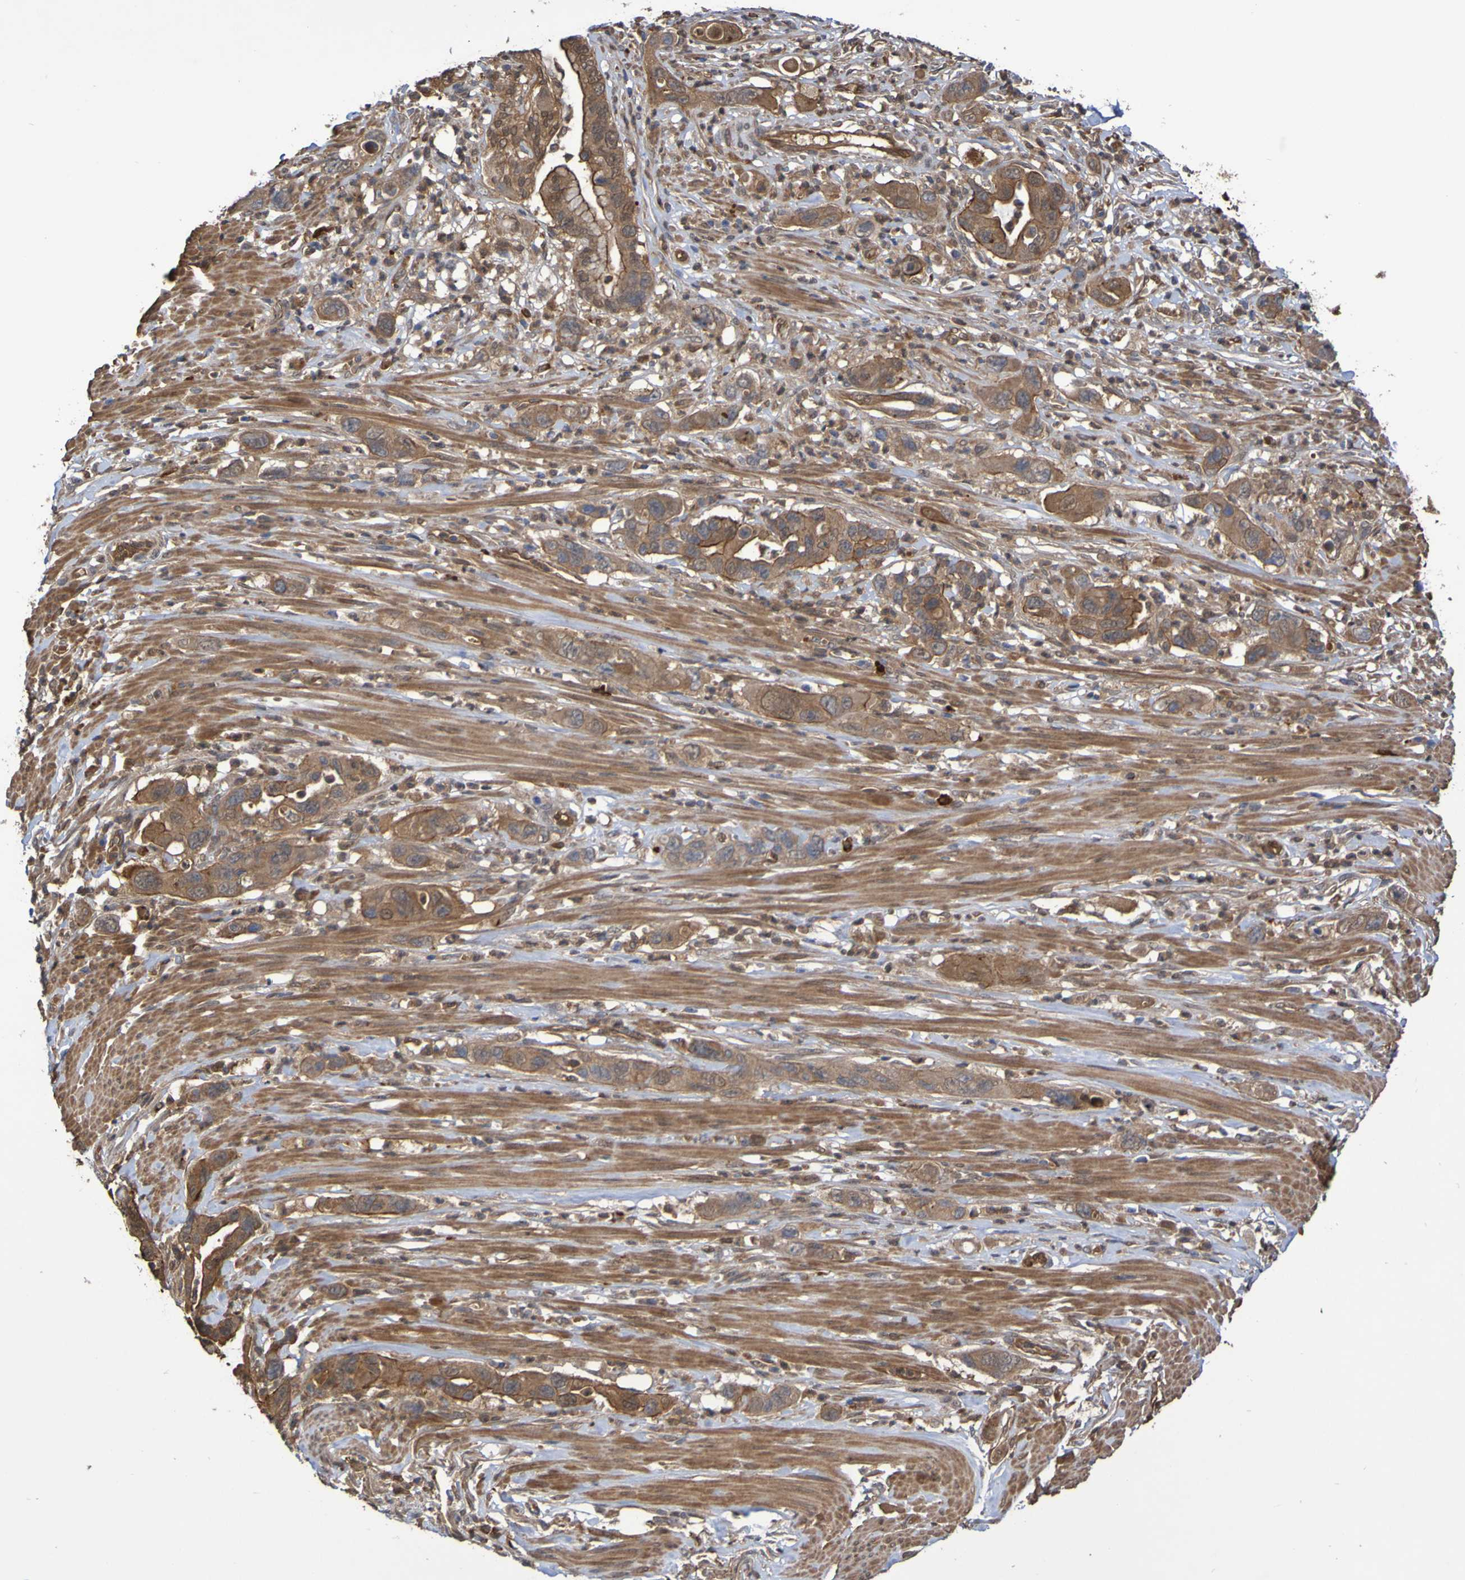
{"staining": {"intensity": "strong", "quantity": ">75%", "location": "cytoplasmic/membranous"}, "tissue": "pancreatic cancer", "cell_type": "Tumor cells", "image_type": "cancer", "snomed": [{"axis": "morphology", "description": "Adenocarcinoma, NOS"}, {"axis": "topography", "description": "Pancreas"}], "caption": "Adenocarcinoma (pancreatic) tissue shows strong cytoplasmic/membranous staining in approximately >75% of tumor cells, visualized by immunohistochemistry.", "gene": "SERPINB6", "patient": {"sex": "female", "age": 71}}